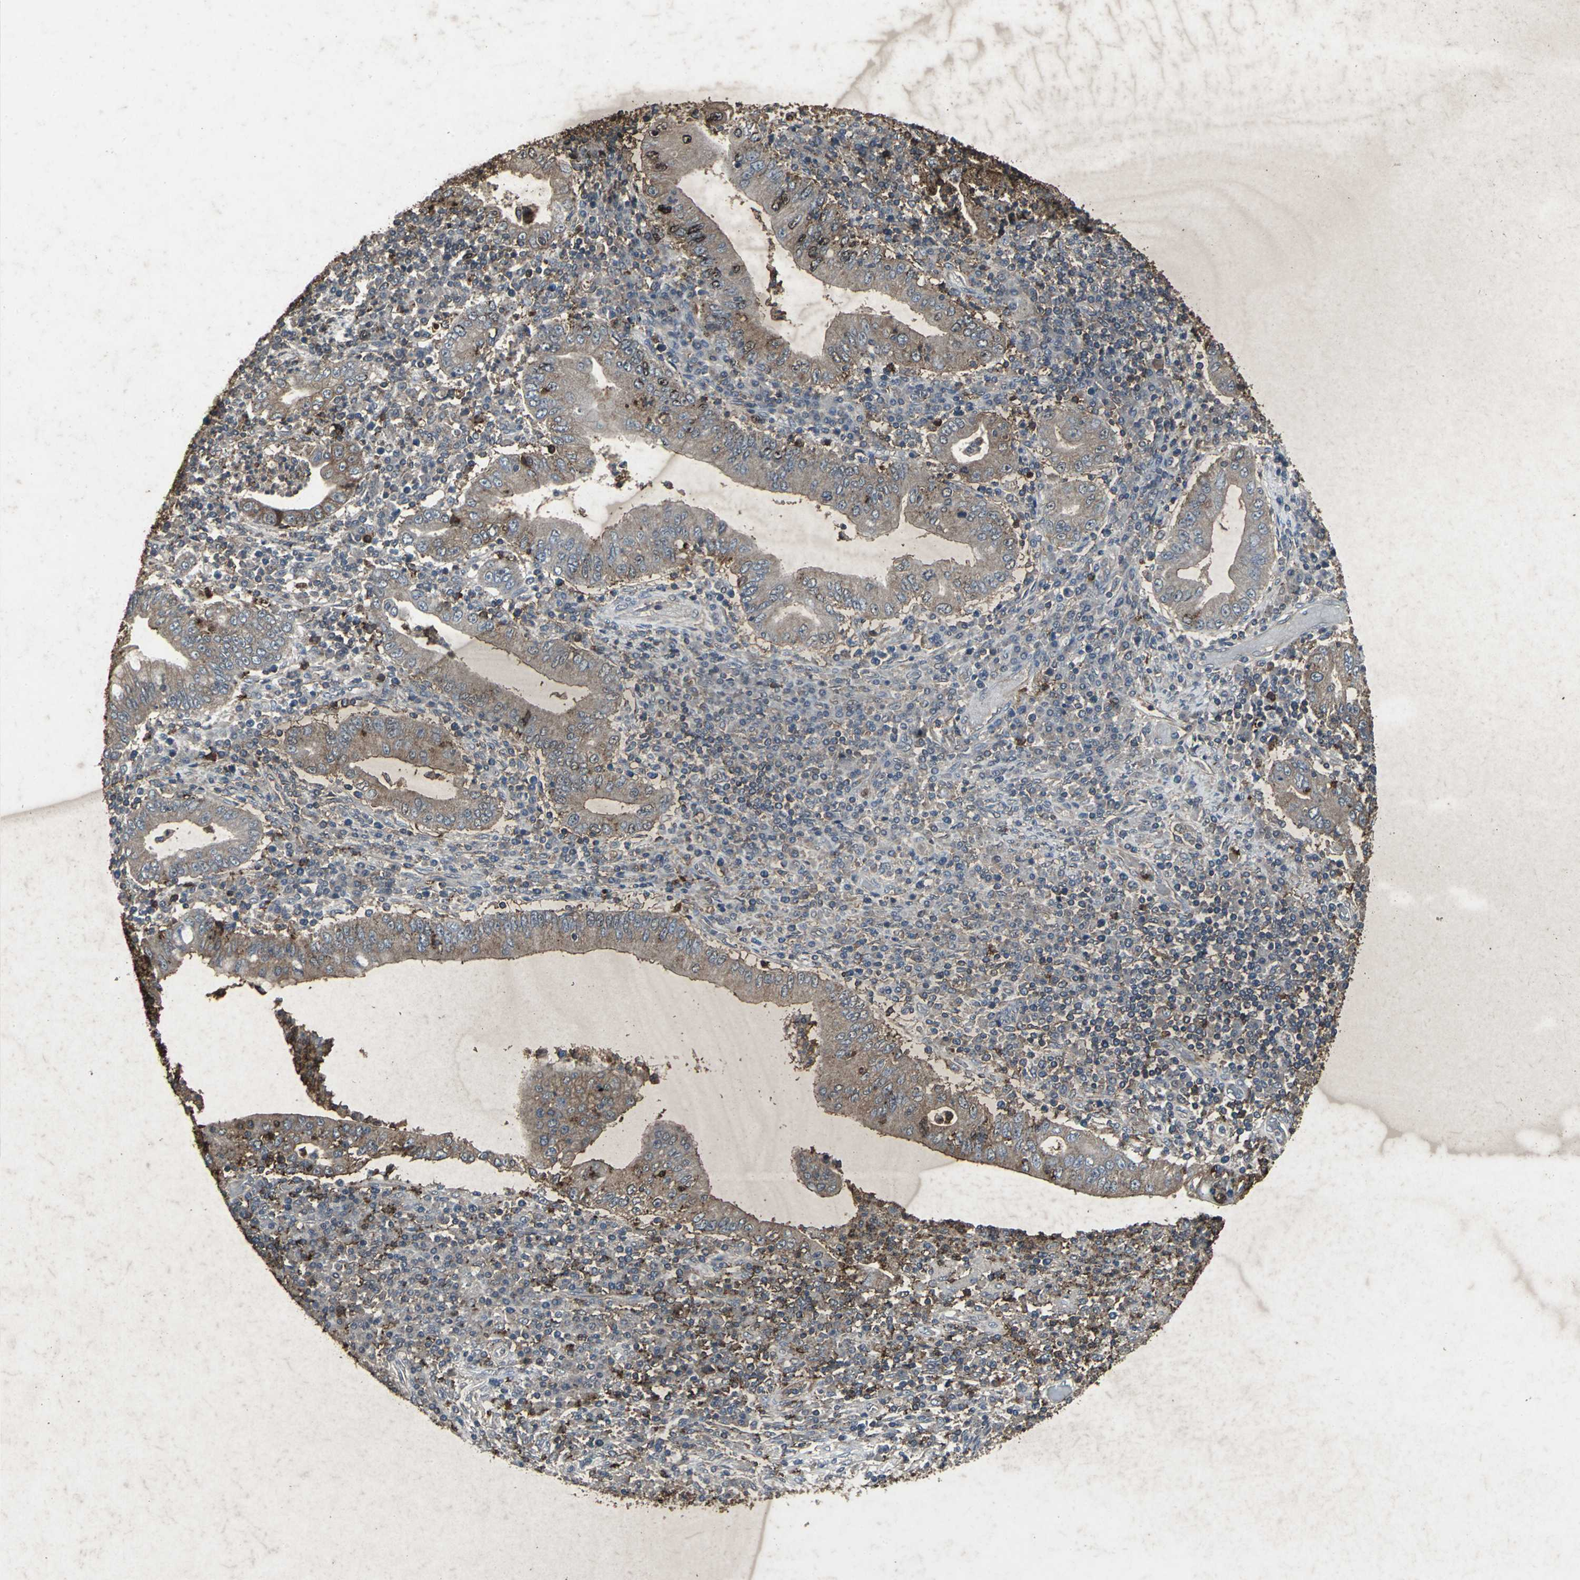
{"staining": {"intensity": "moderate", "quantity": ">75%", "location": "cytoplasmic/membranous"}, "tissue": "stomach cancer", "cell_type": "Tumor cells", "image_type": "cancer", "snomed": [{"axis": "morphology", "description": "Normal tissue, NOS"}, {"axis": "morphology", "description": "Adenocarcinoma, NOS"}, {"axis": "topography", "description": "Esophagus"}, {"axis": "topography", "description": "Stomach, upper"}, {"axis": "topography", "description": "Peripheral nerve tissue"}], "caption": "Moderate cytoplasmic/membranous expression is identified in about >75% of tumor cells in stomach cancer (adenocarcinoma). The protein is stained brown, and the nuclei are stained in blue (DAB IHC with brightfield microscopy, high magnification).", "gene": "CCR9", "patient": {"sex": "male", "age": 62}}